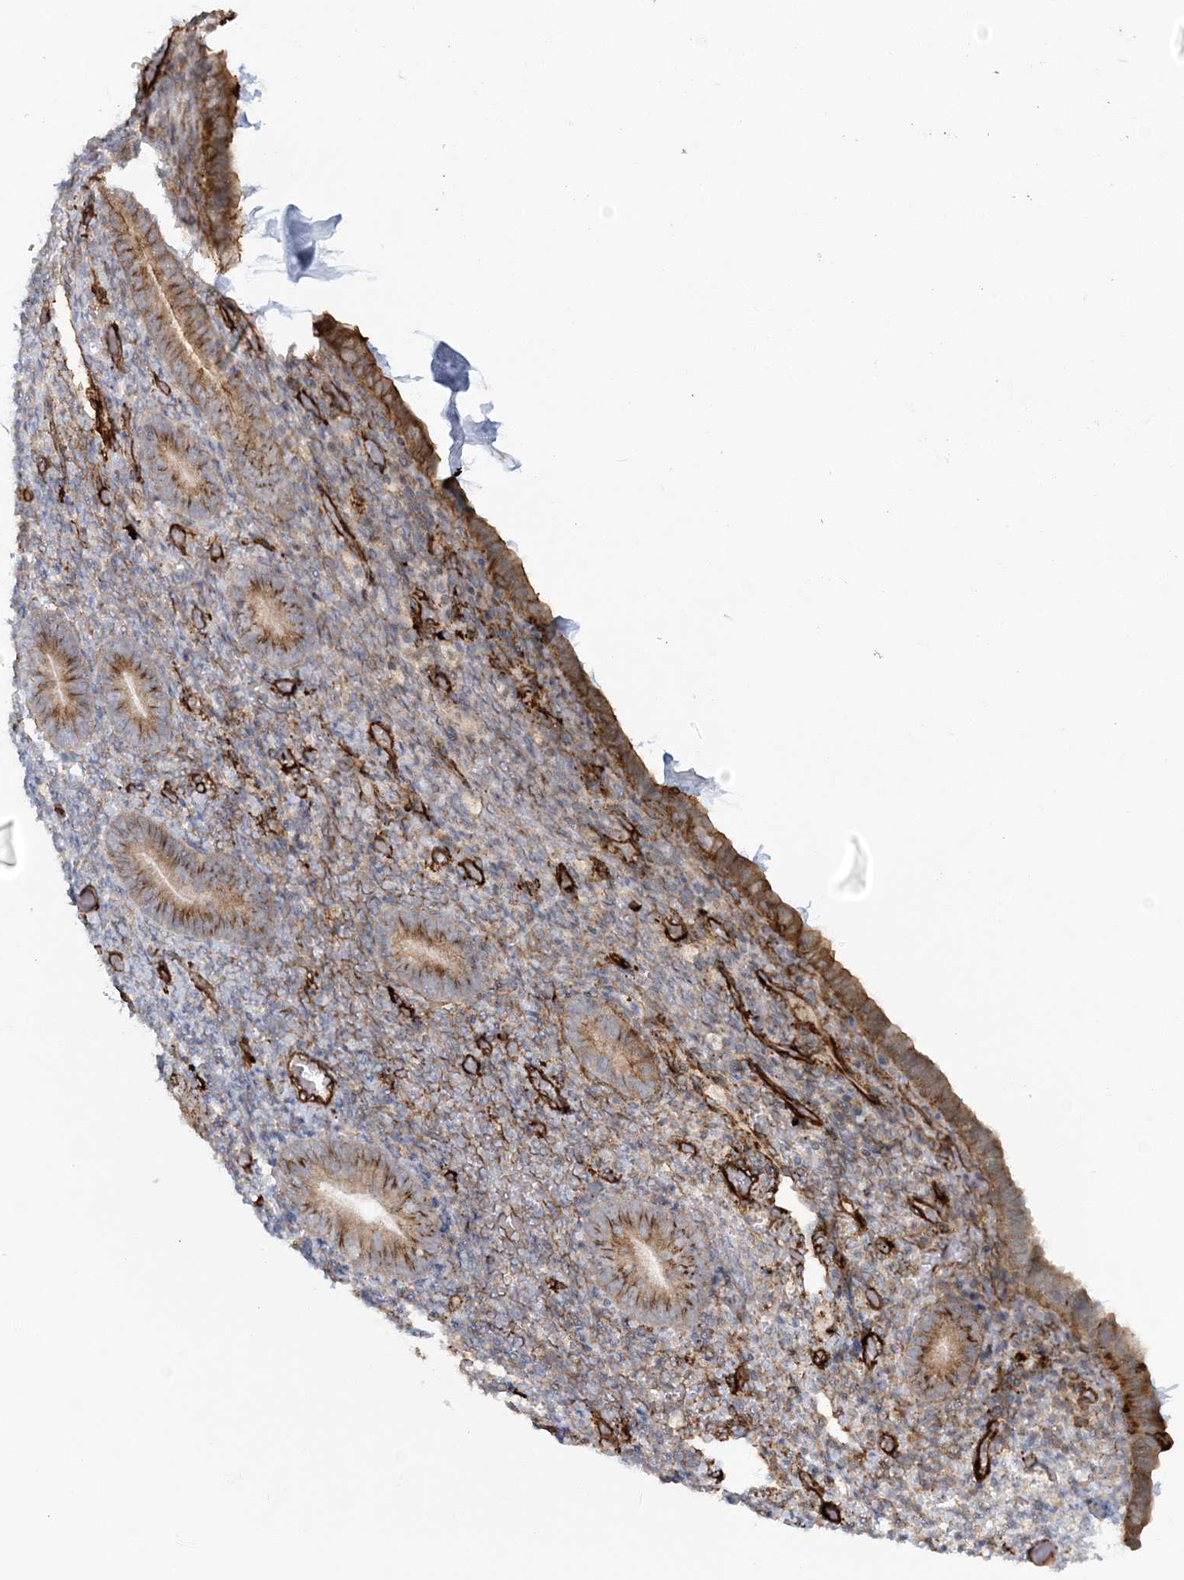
{"staining": {"intensity": "negative", "quantity": "none", "location": "none"}, "tissue": "endometrium", "cell_type": "Cells in endometrial stroma", "image_type": "normal", "snomed": [{"axis": "morphology", "description": "Normal tissue, NOS"}, {"axis": "topography", "description": "Endometrium"}], "caption": "A photomicrograph of endometrium stained for a protein demonstrates no brown staining in cells in endometrial stroma.", "gene": "AFAP1L2", "patient": {"sex": "female", "age": 51}}